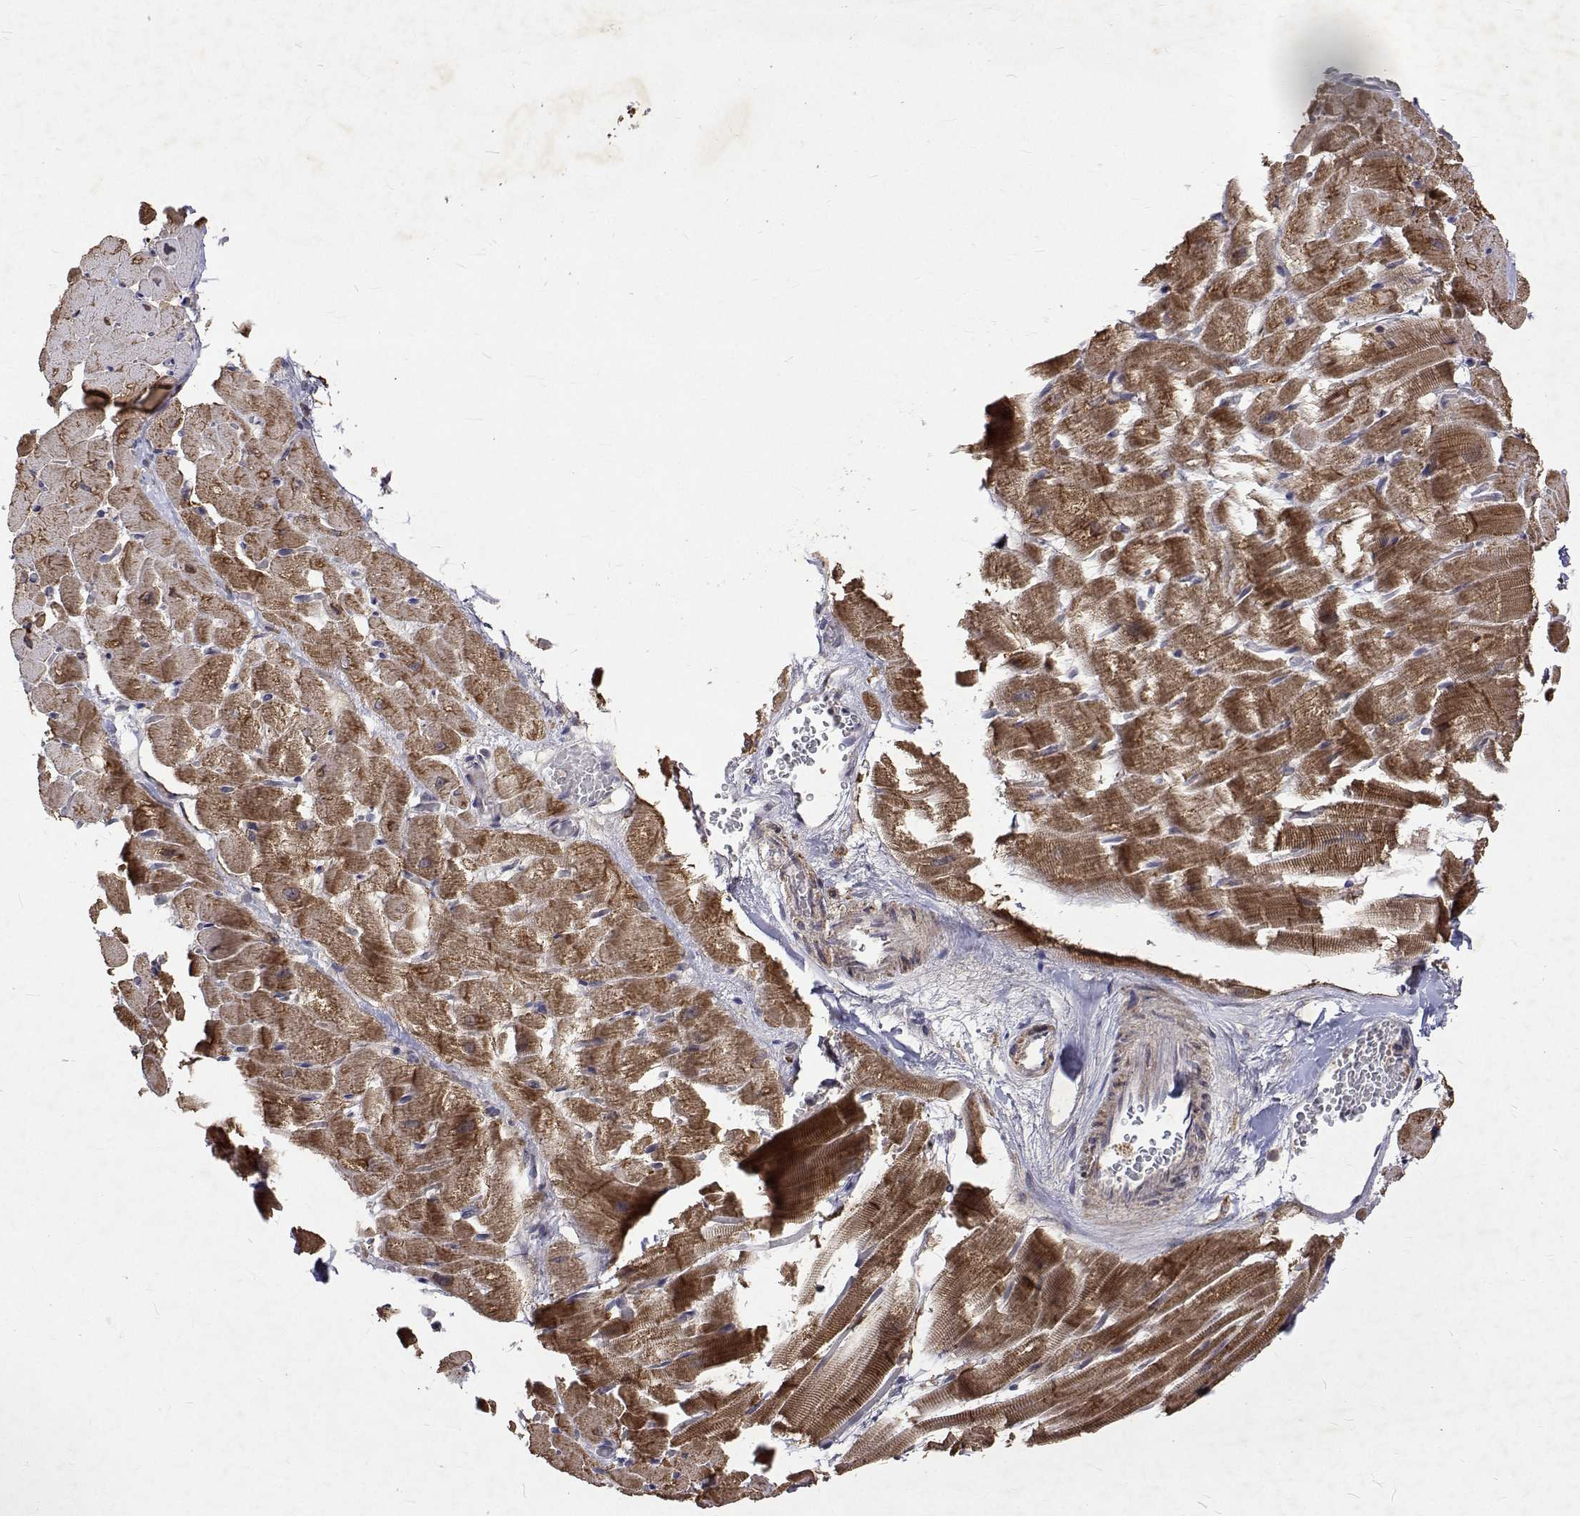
{"staining": {"intensity": "moderate", "quantity": ">75%", "location": "cytoplasmic/membranous"}, "tissue": "heart muscle", "cell_type": "Cardiomyocytes", "image_type": "normal", "snomed": [{"axis": "morphology", "description": "Normal tissue, NOS"}, {"axis": "topography", "description": "Heart"}], "caption": "Cardiomyocytes demonstrate moderate cytoplasmic/membranous expression in approximately >75% of cells in unremarkable heart muscle.", "gene": "ALKBH8", "patient": {"sex": "male", "age": 37}}